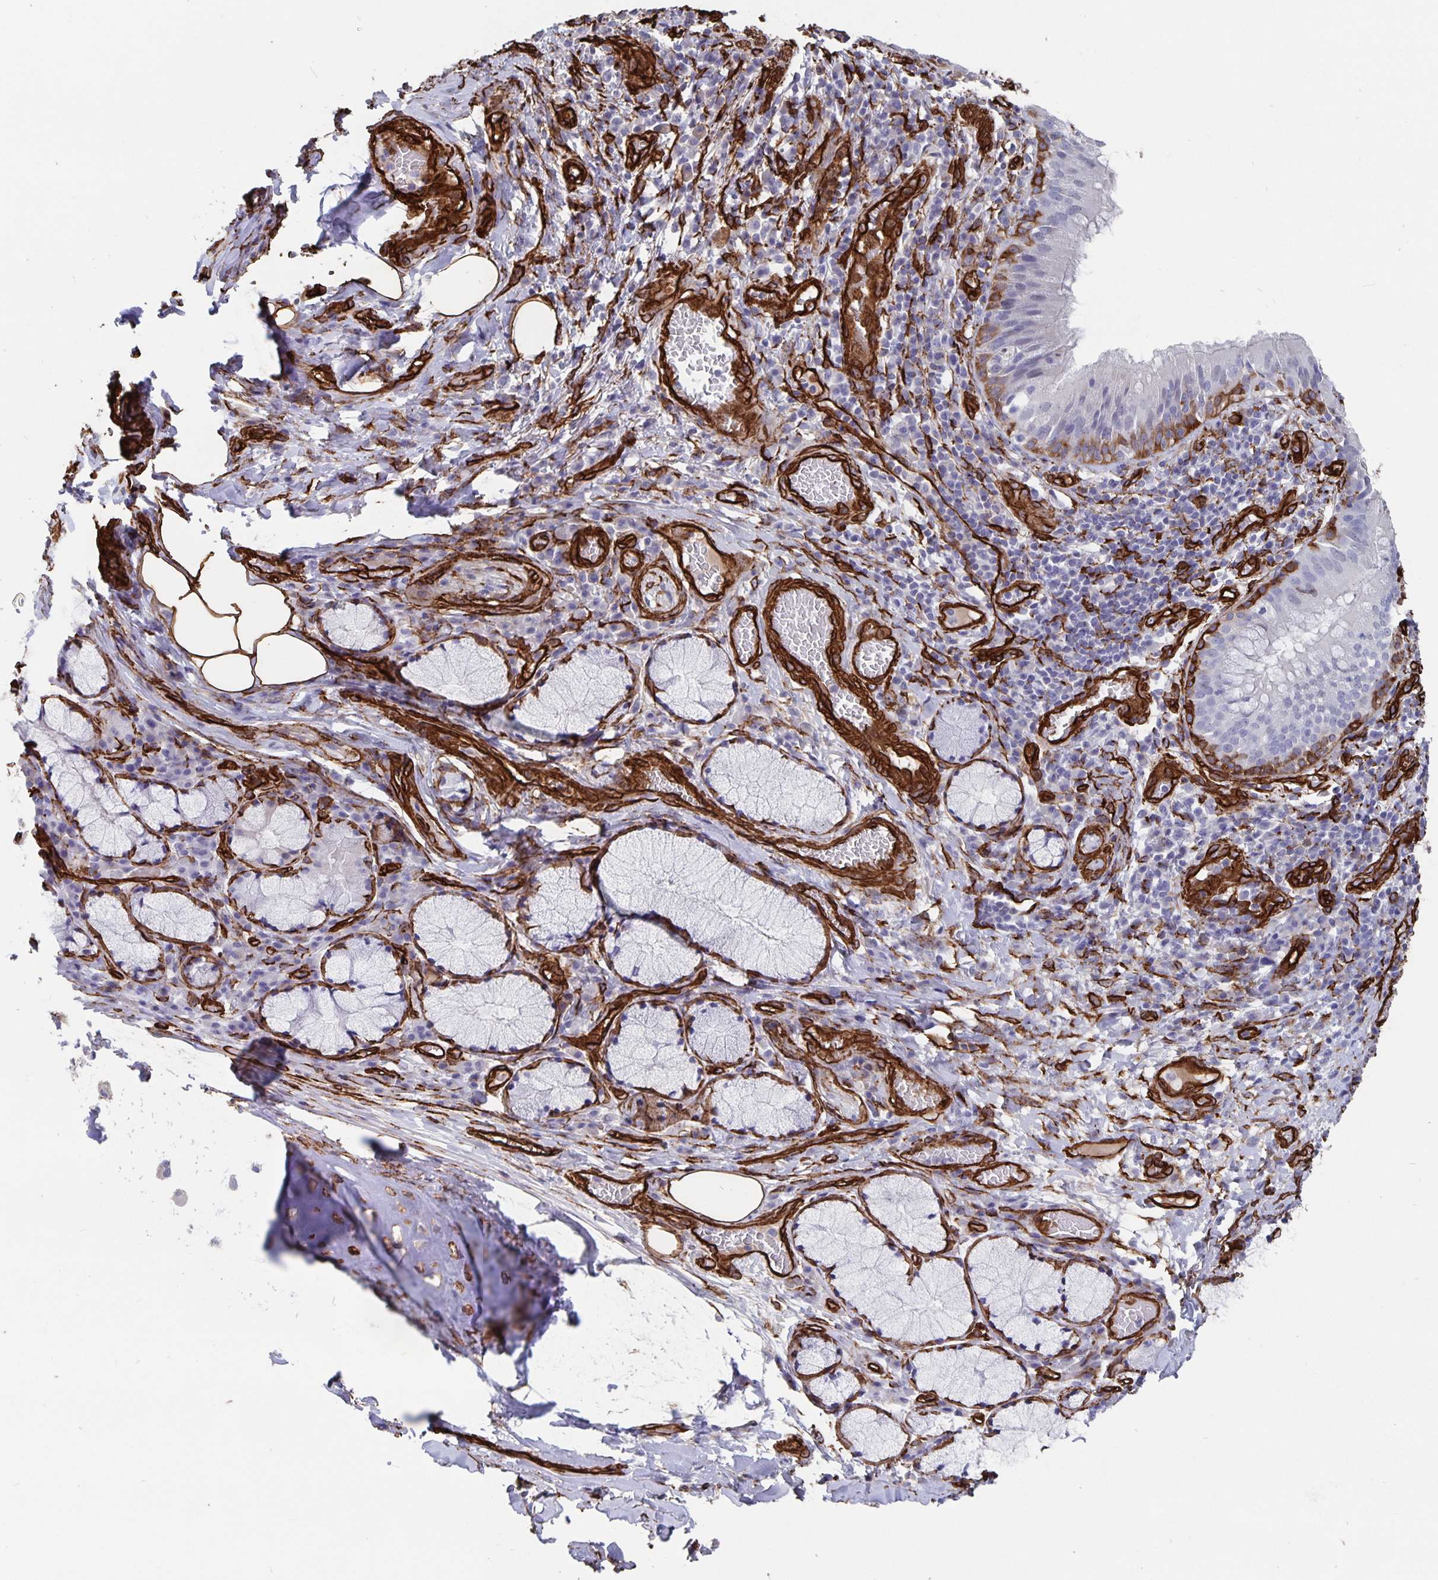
{"staining": {"intensity": "strong", "quantity": ">75%", "location": "cytoplasmic/membranous"}, "tissue": "adipose tissue", "cell_type": "Adipocytes", "image_type": "normal", "snomed": [{"axis": "morphology", "description": "Normal tissue, NOS"}, {"axis": "topography", "description": "Cartilage tissue"}, {"axis": "topography", "description": "Bronchus"}], "caption": "Protein staining reveals strong cytoplasmic/membranous positivity in approximately >75% of adipocytes in unremarkable adipose tissue. The staining was performed using DAB, with brown indicating positive protein expression. Nuclei are stained blue with hematoxylin.", "gene": "DCHS2", "patient": {"sex": "male", "age": 56}}